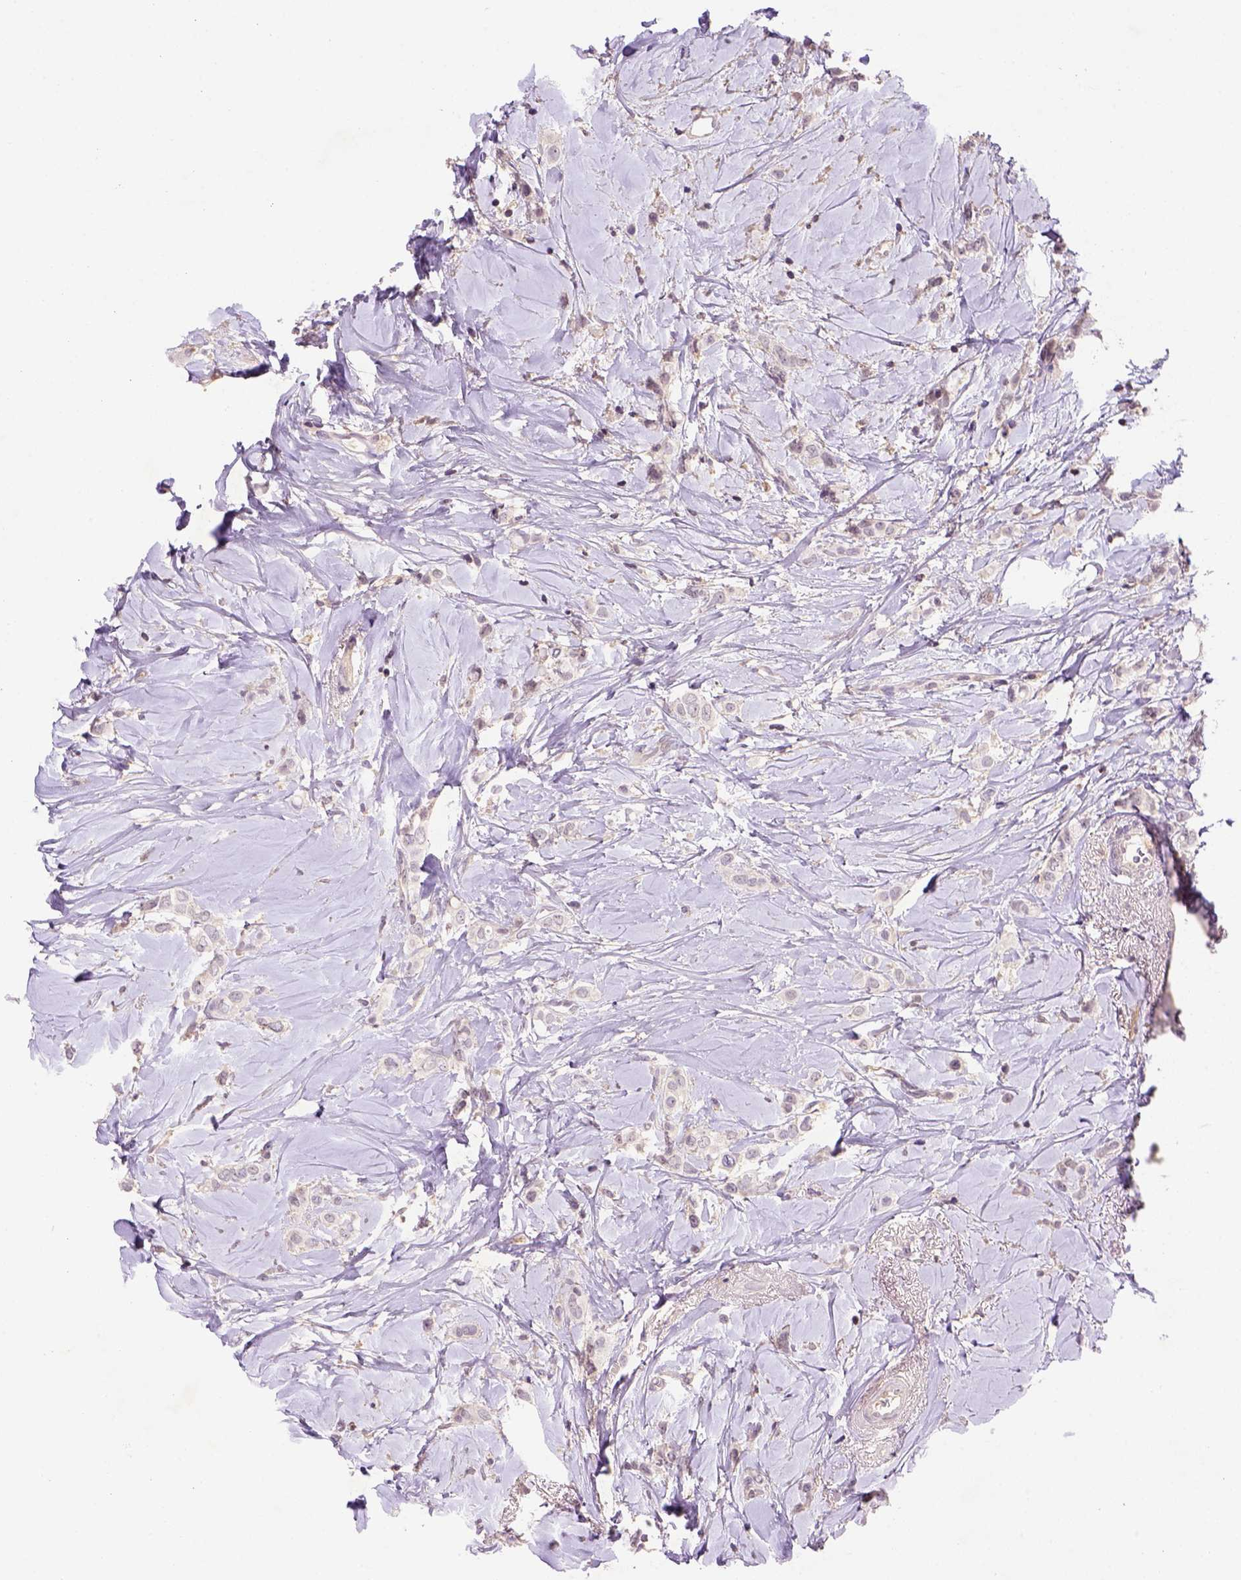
{"staining": {"intensity": "weak", "quantity": ">75%", "location": "cytoplasmic/membranous,nuclear"}, "tissue": "breast cancer", "cell_type": "Tumor cells", "image_type": "cancer", "snomed": [{"axis": "morphology", "description": "Lobular carcinoma"}, {"axis": "topography", "description": "Breast"}], "caption": "The image displays immunohistochemical staining of breast cancer. There is weak cytoplasmic/membranous and nuclear positivity is seen in approximately >75% of tumor cells. (brown staining indicates protein expression, while blue staining denotes nuclei).", "gene": "SCML4", "patient": {"sex": "female", "age": 66}}